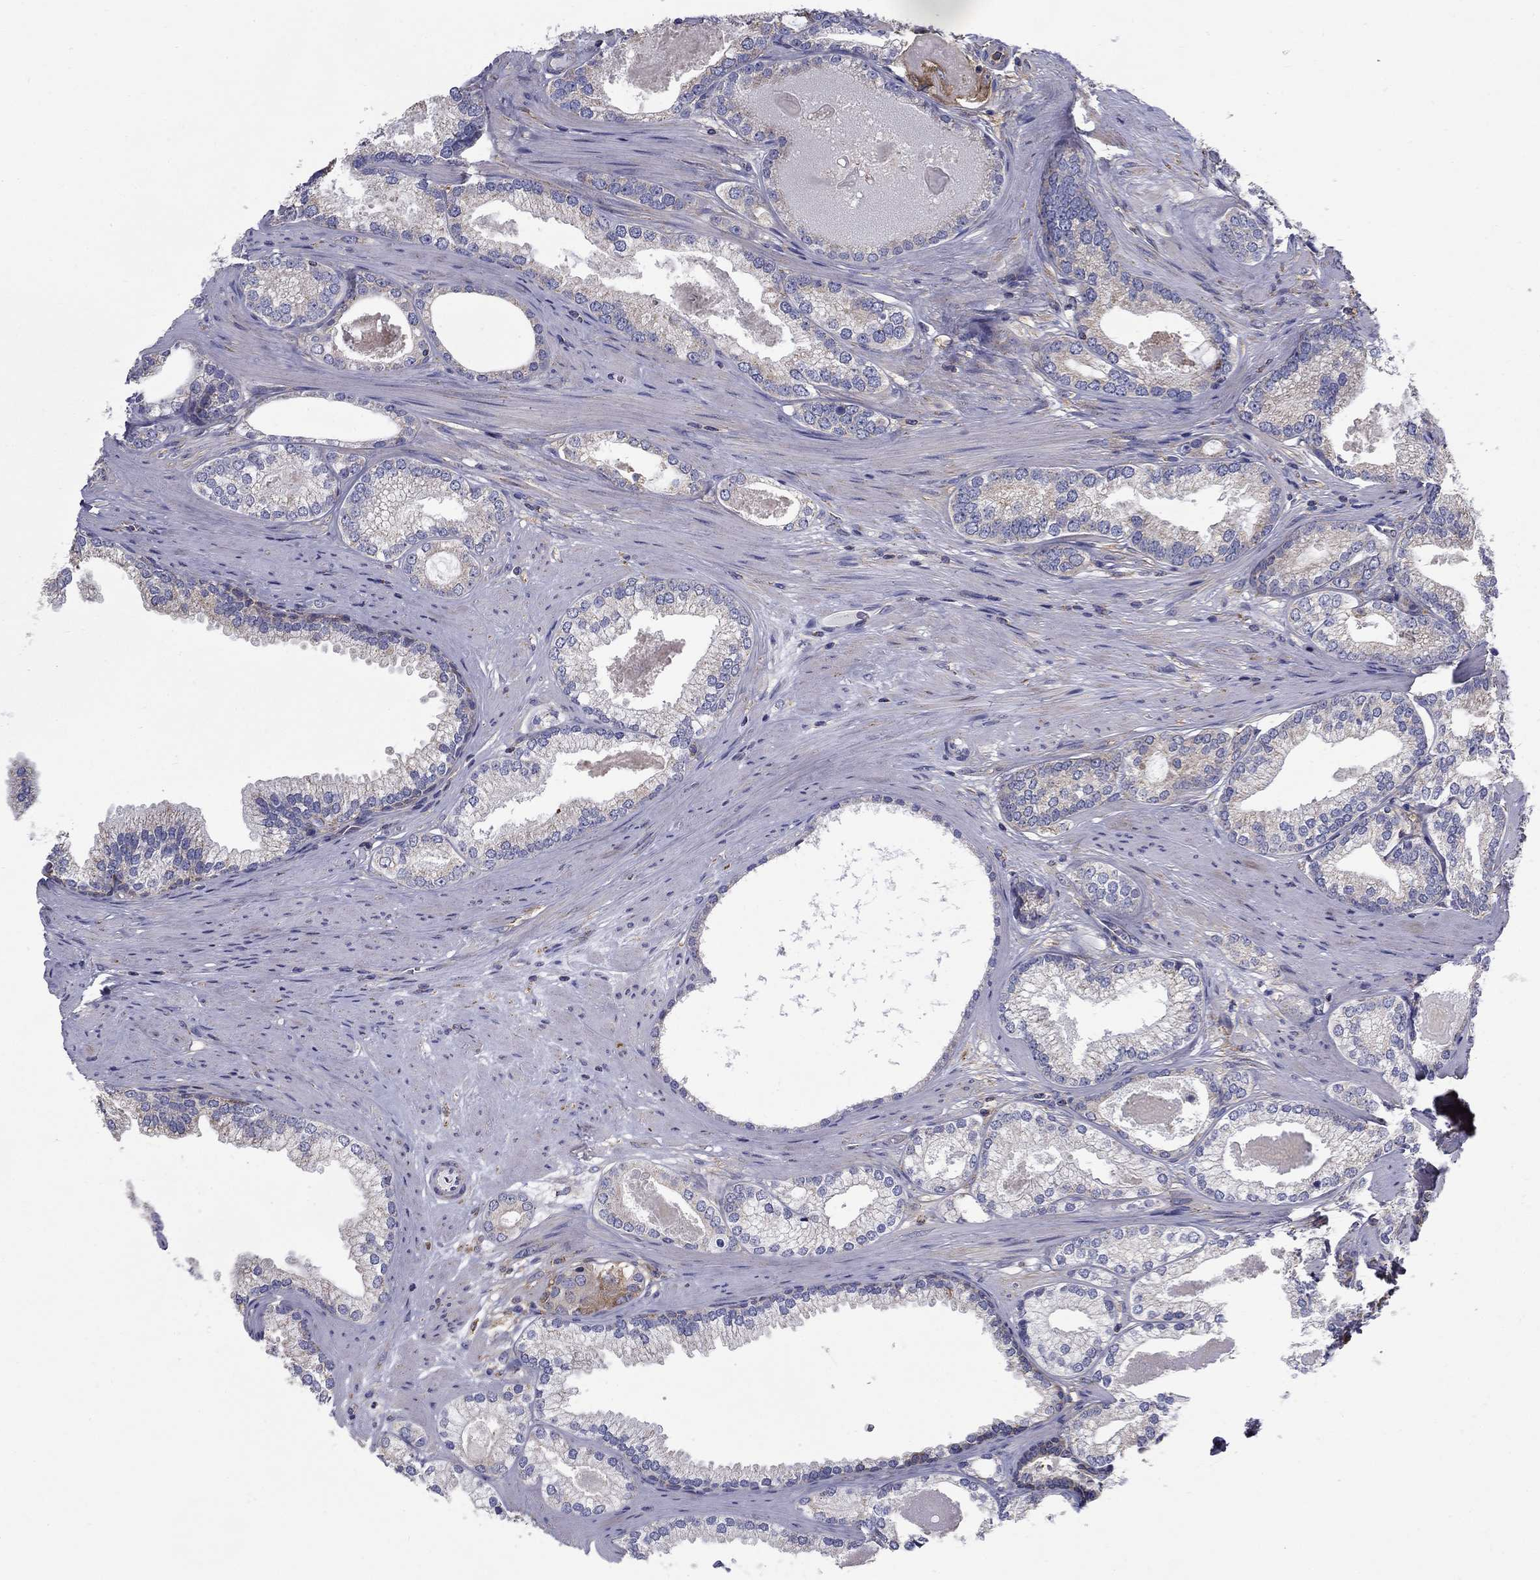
{"staining": {"intensity": "weak", "quantity": "<25%", "location": "cytoplasmic/membranous"}, "tissue": "prostate cancer", "cell_type": "Tumor cells", "image_type": "cancer", "snomed": [{"axis": "morphology", "description": "Adenocarcinoma, High grade"}, {"axis": "topography", "description": "Prostate and seminal vesicle, NOS"}], "caption": "The micrograph exhibits no significant positivity in tumor cells of prostate cancer.", "gene": "NME5", "patient": {"sex": "male", "age": 62}}